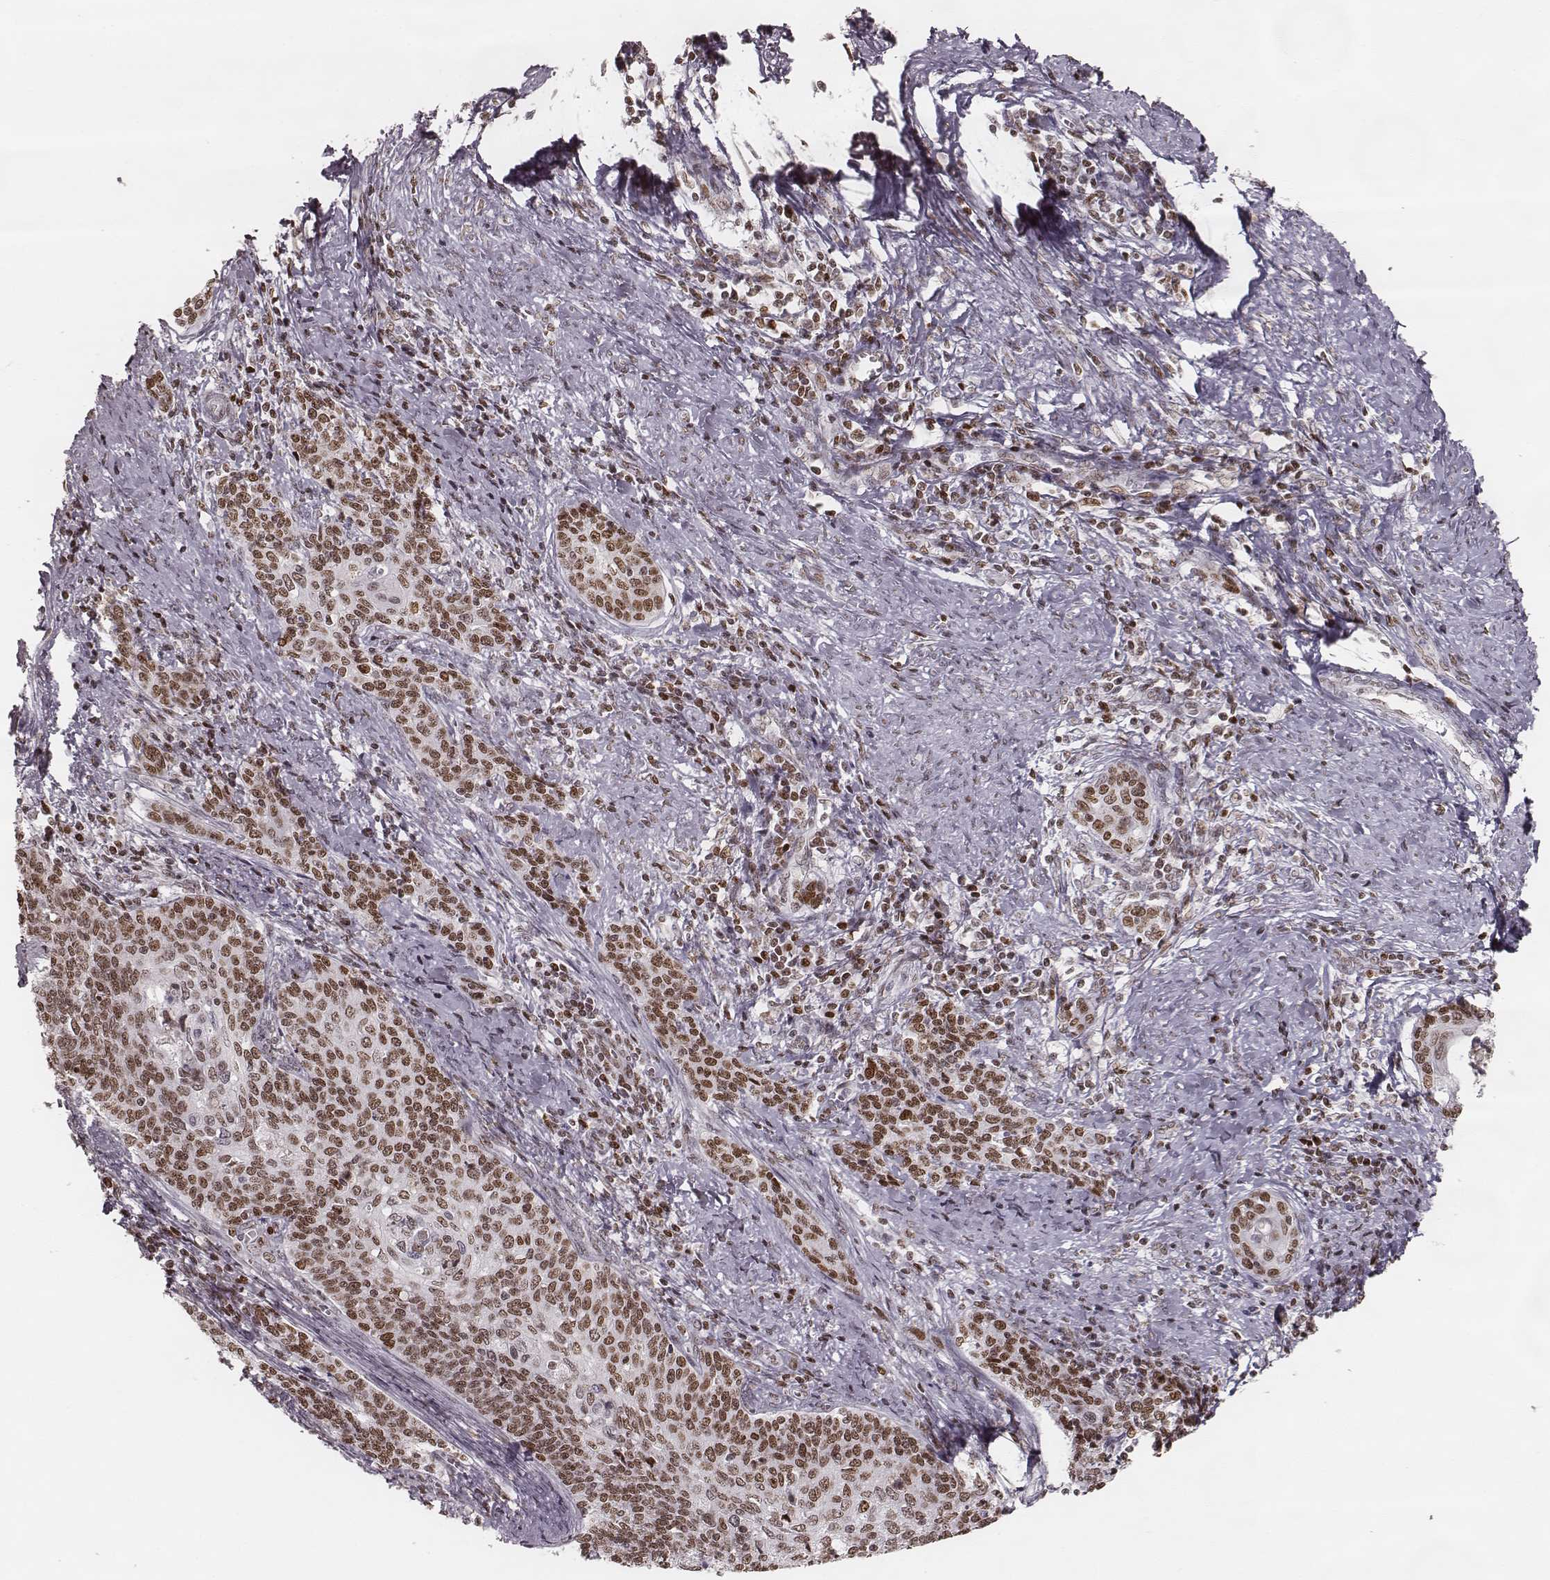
{"staining": {"intensity": "moderate", "quantity": ">75%", "location": "nuclear"}, "tissue": "cervical cancer", "cell_type": "Tumor cells", "image_type": "cancer", "snomed": [{"axis": "morphology", "description": "Squamous cell carcinoma, NOS"}, {"axis": "topography", "description": "Cervix"}], "caption": "Tumor cells exhibit medium levels of moderate nuclear positivity in about >75% of cells in cervical cancer. The staining was performed using DAB (3,3'-diaminobenzidine) to visualize the protein expression in brown, while the nuclei were stained in blue with hematoxylin (Magnification: 20x).", "gene": "PARP1", "patient": {"sex": "female", "age": 39}}